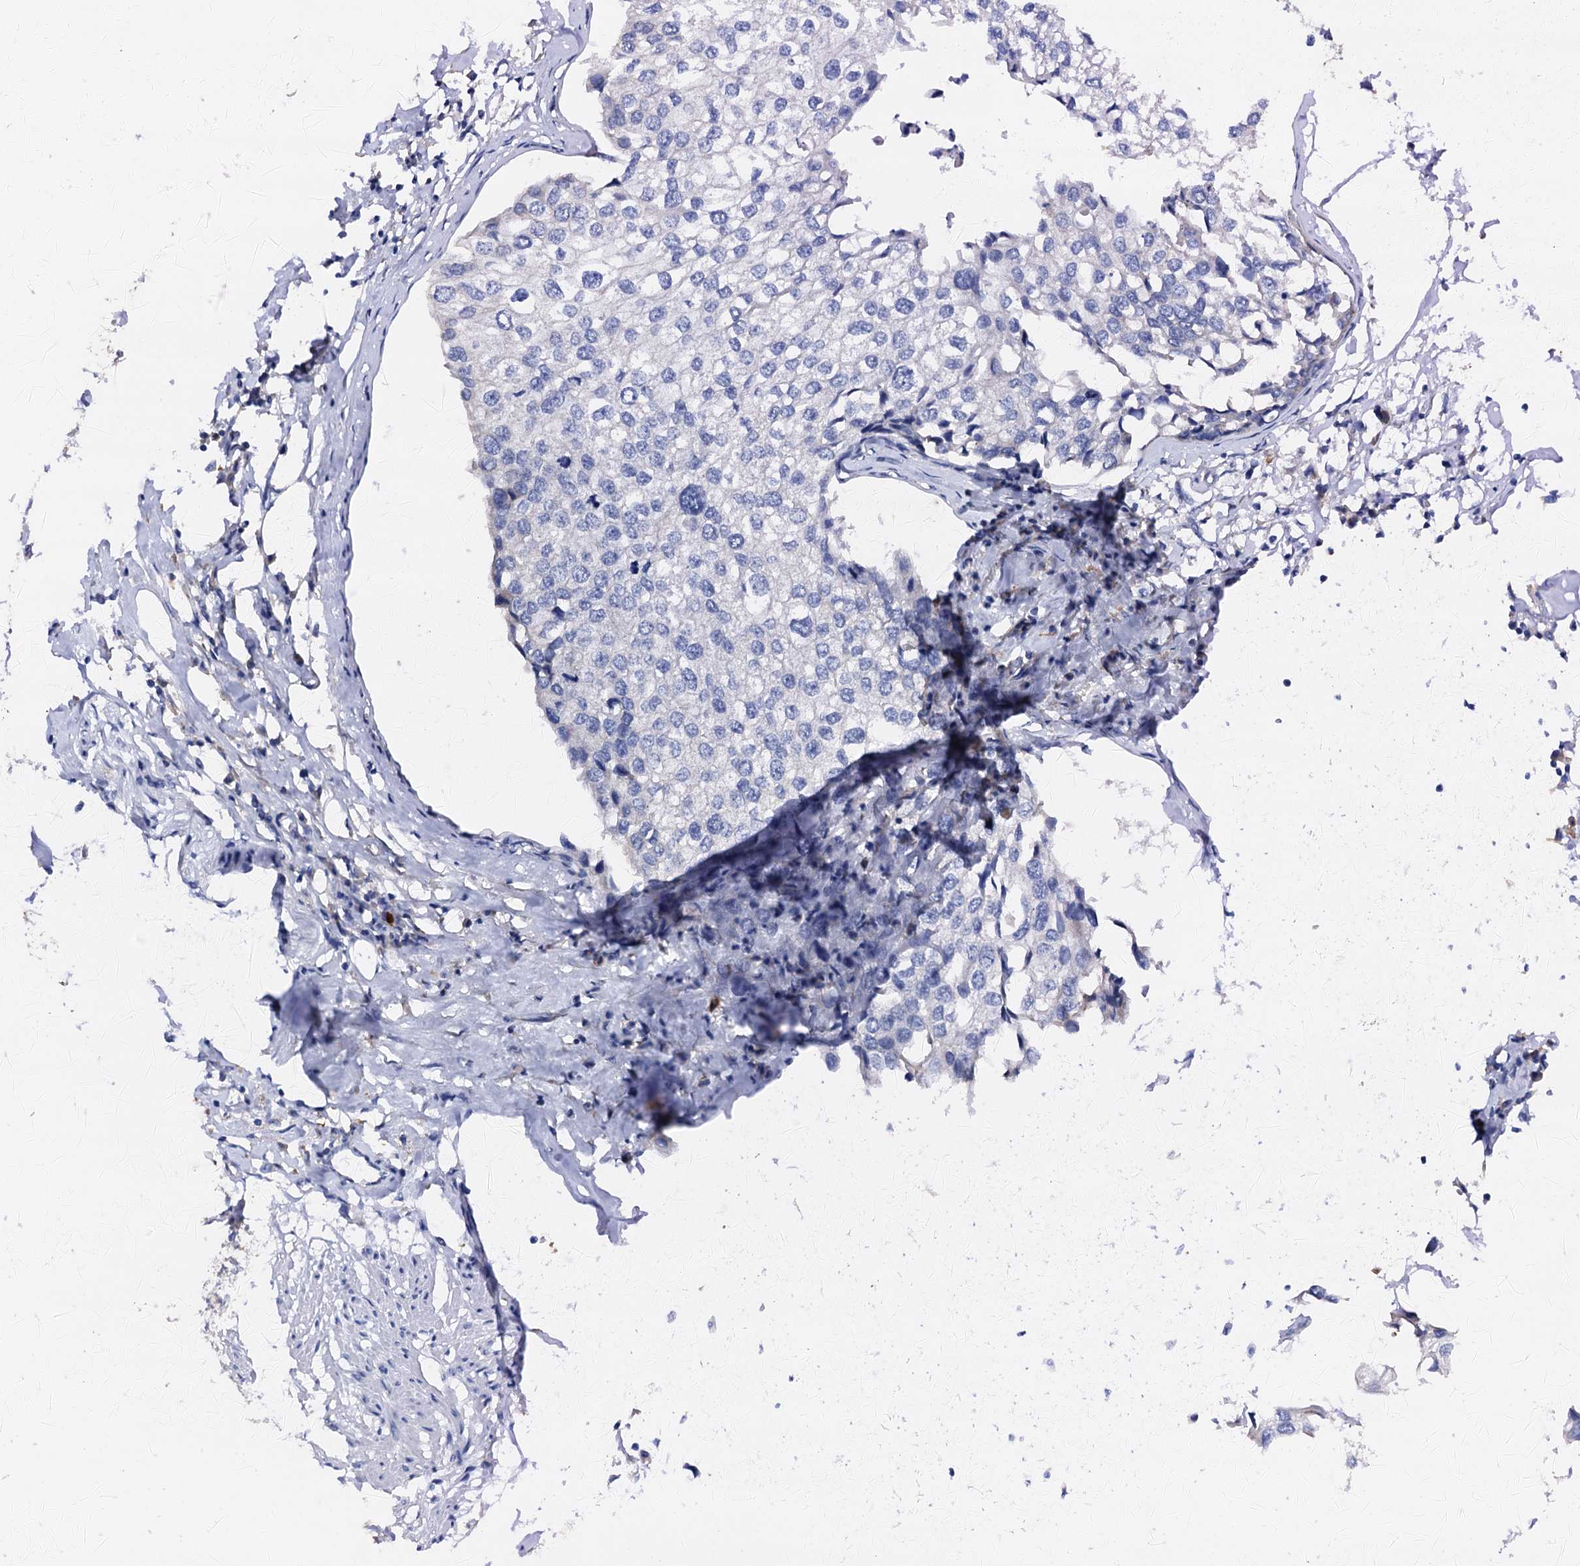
{"staining": {"intensity": "negative", "quantity": "none", "location": "none"}, "tissue": "urothelial cancer", "cell_type": "Tumor cells", "image_type": "cancer", "snomed": [{"axis": "morphology", "description": "Urothelial carcinoma, High grade"}, {"axis": "topography", "description": "Urinary bladder"}], "caption": "Immunohistochemistry (IHC) of human urothelial cancer demonstrates no expression in tumor cells. Brightfield microscopy of immunohistochemistry stained with DAB (3,3'-diaminobenzidine) (brown) and hematoxylin (blue), captured at high magnification.", "gene": "RASSF9", "patient": {"sex": "male", "age": 64}}